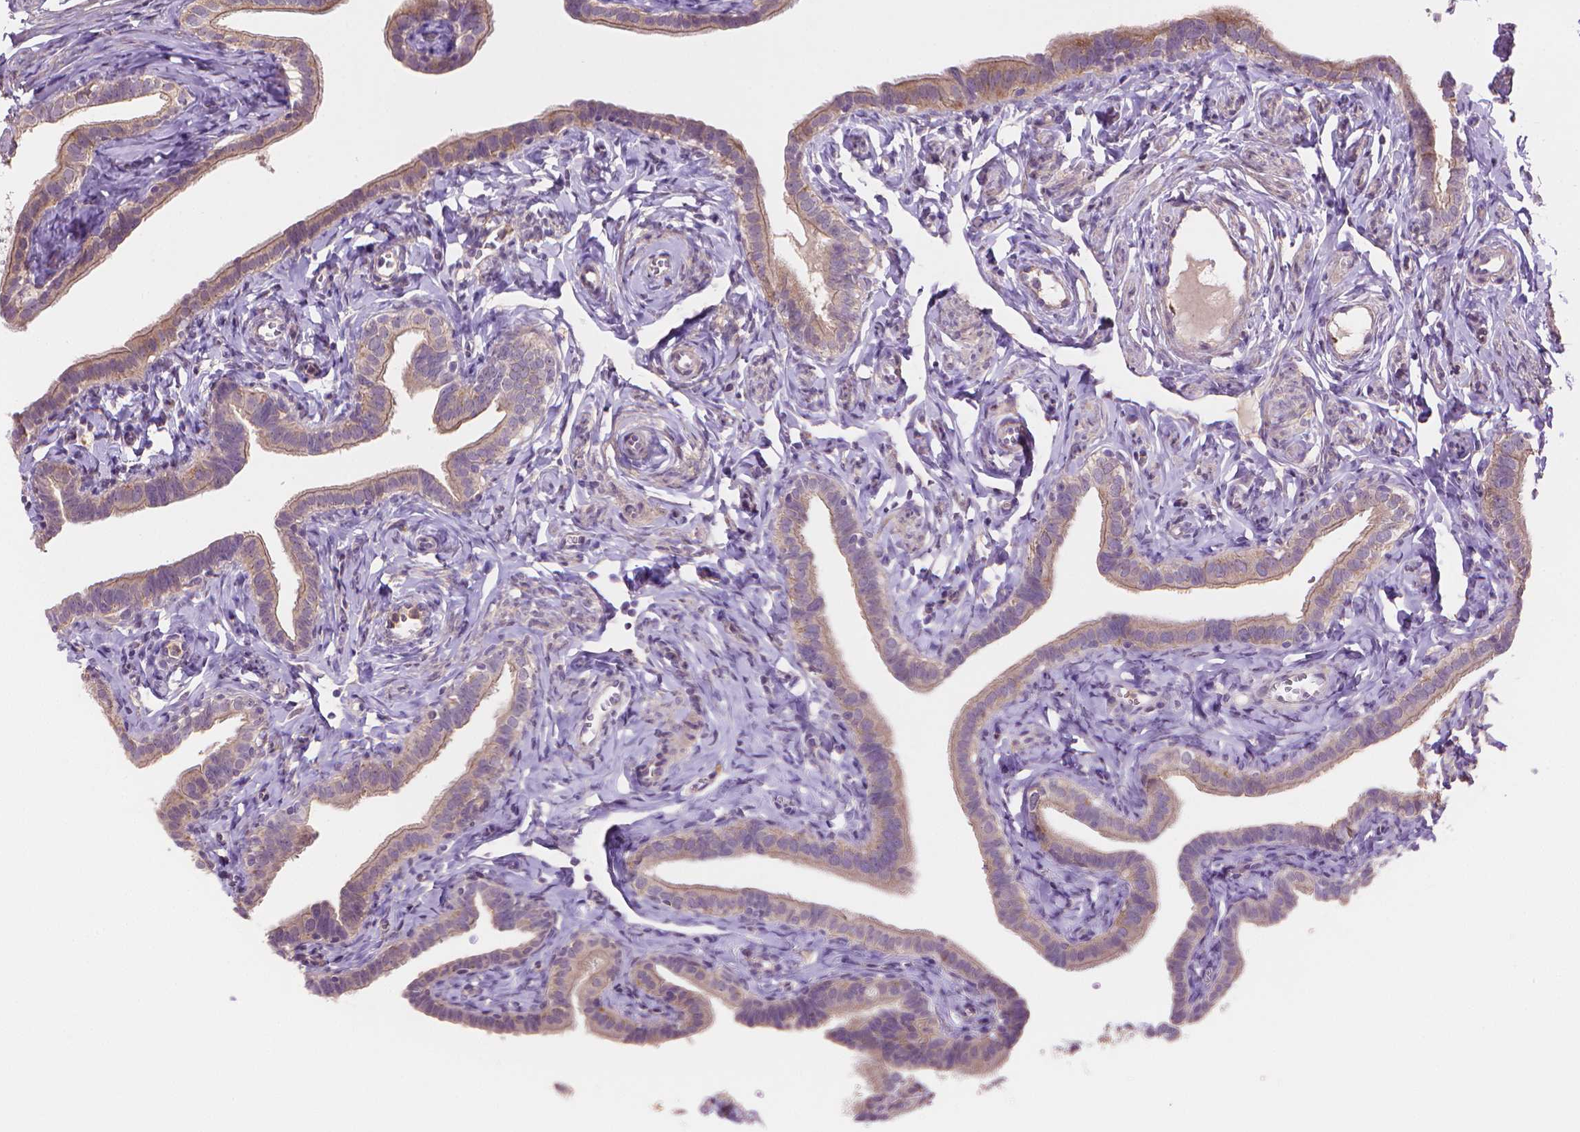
{"staining": {"intensity": "moderate", "quantity": "25%-75%", "location": "cytoplasmic/membranous"}, "tissue": "fallopian tube", "cell_type": "Glandular cells", "image_type": "normal", "snomed": [{"axis": "morphology", "description": "Normal tissue, NOS"}, {"axis": "topography", "description": "Fallopian tube"}], "caption": "A micrograph showing moderate cytoplasmic/membranous positivity in approximately 25%-75% of glandular cells in benign fallopian tube, as visualized by brown immunohistochemical staining.", "gene": "AMMECR1L", "patient": {"sex": "female", "age": 41}}